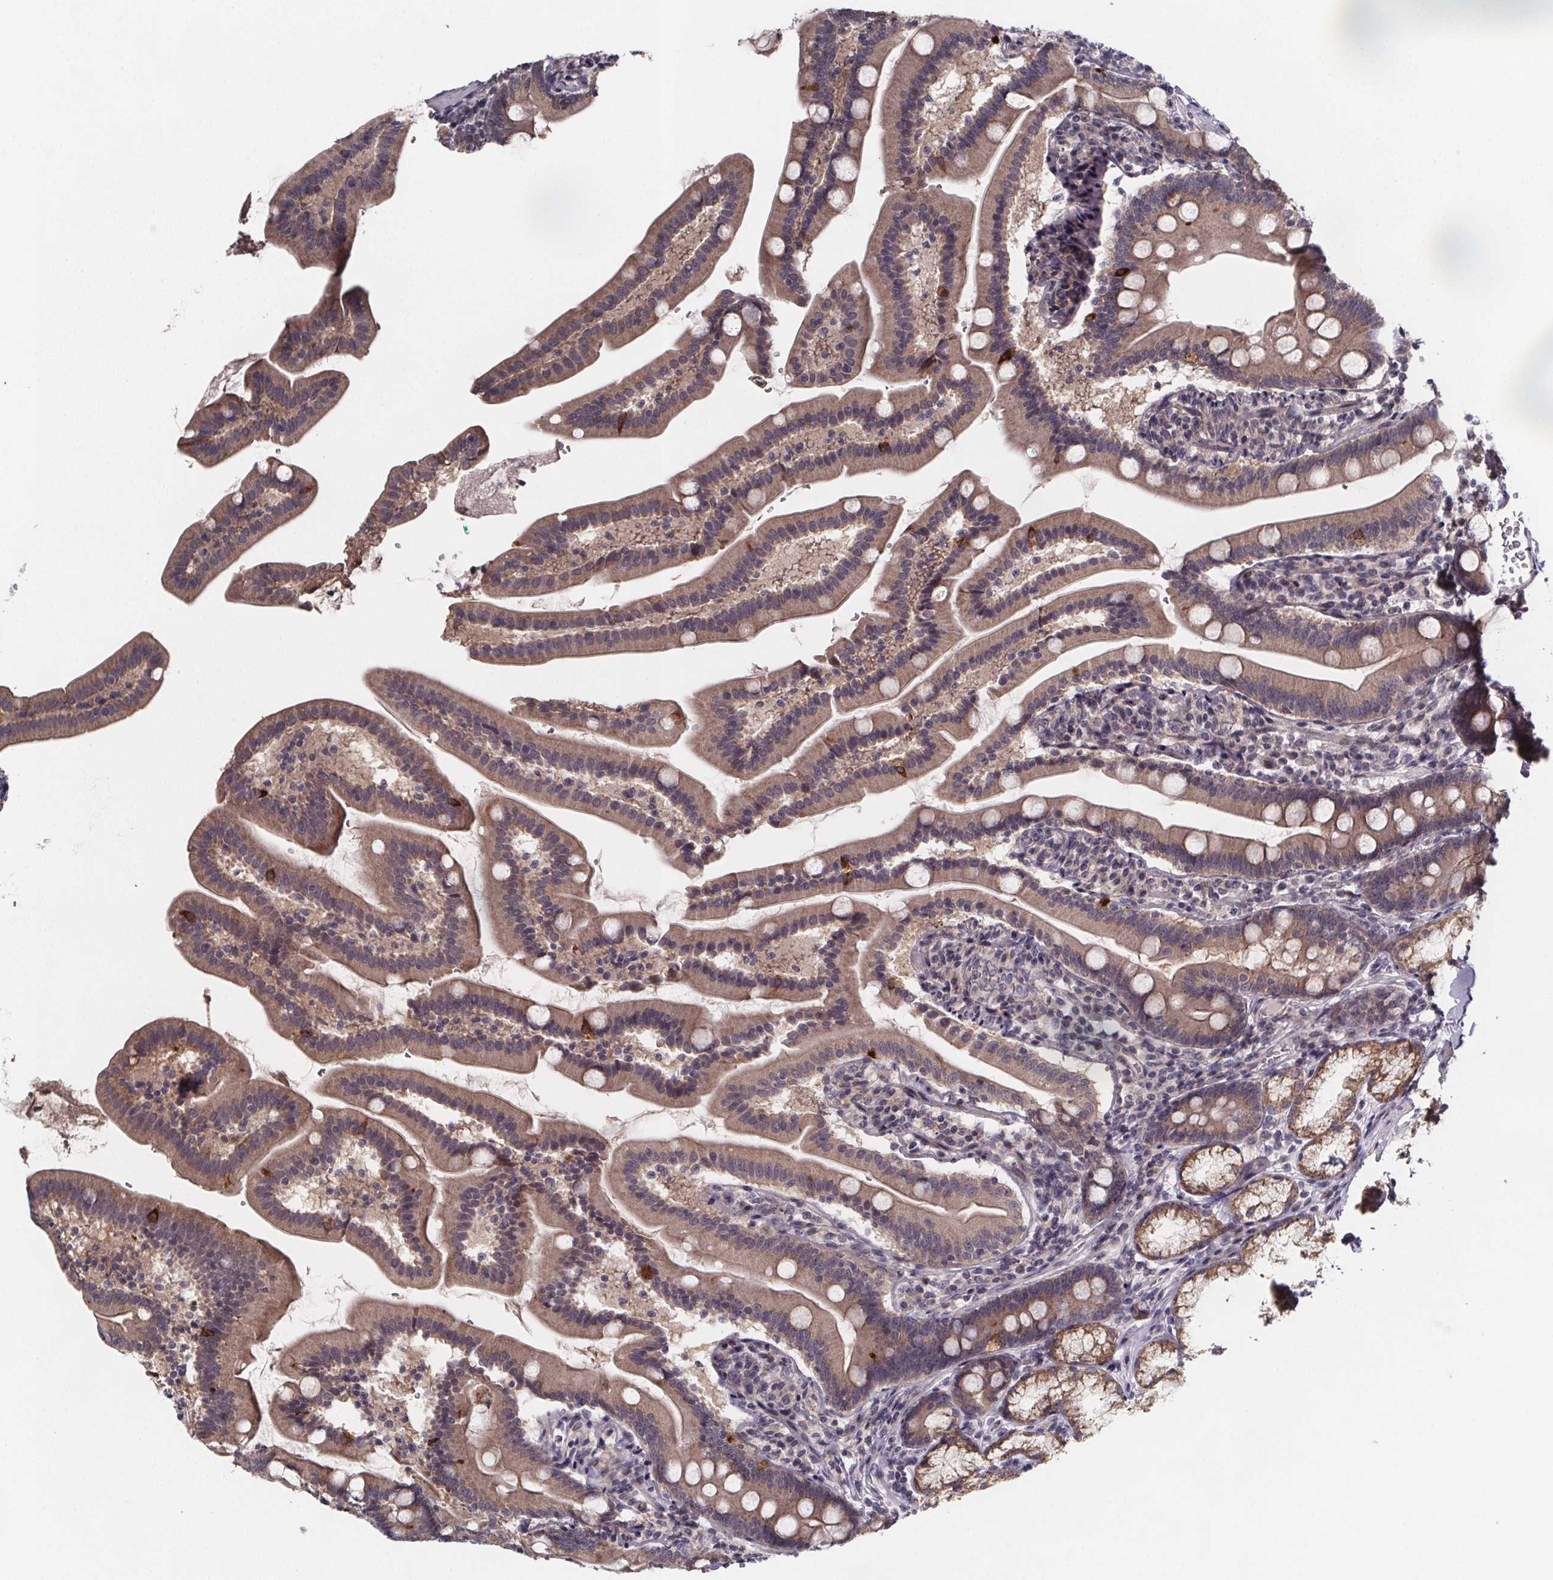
{"staining": {"intensity": "moderate", "quantity": "25%-75%", "location": "cytoplasmic/membranous"}, "tissue": "duodenum", "cell_type": "Glandular cells", "image_type": "normal", "snomed": [{"axis": "morphology", "description": "Normal tissue, NOS"}, {"axis": "topography", "description": "Duodenum"}], "caption": "High-power microscopy captured an immunohistochemistry photomicrograph of benign duodenum, revealing moderate cytoplasmic/membranous expression in about 25%-75% of glandular cells.", "gene": "NDST1", "patient": {"sex": "female", "age": 67}}